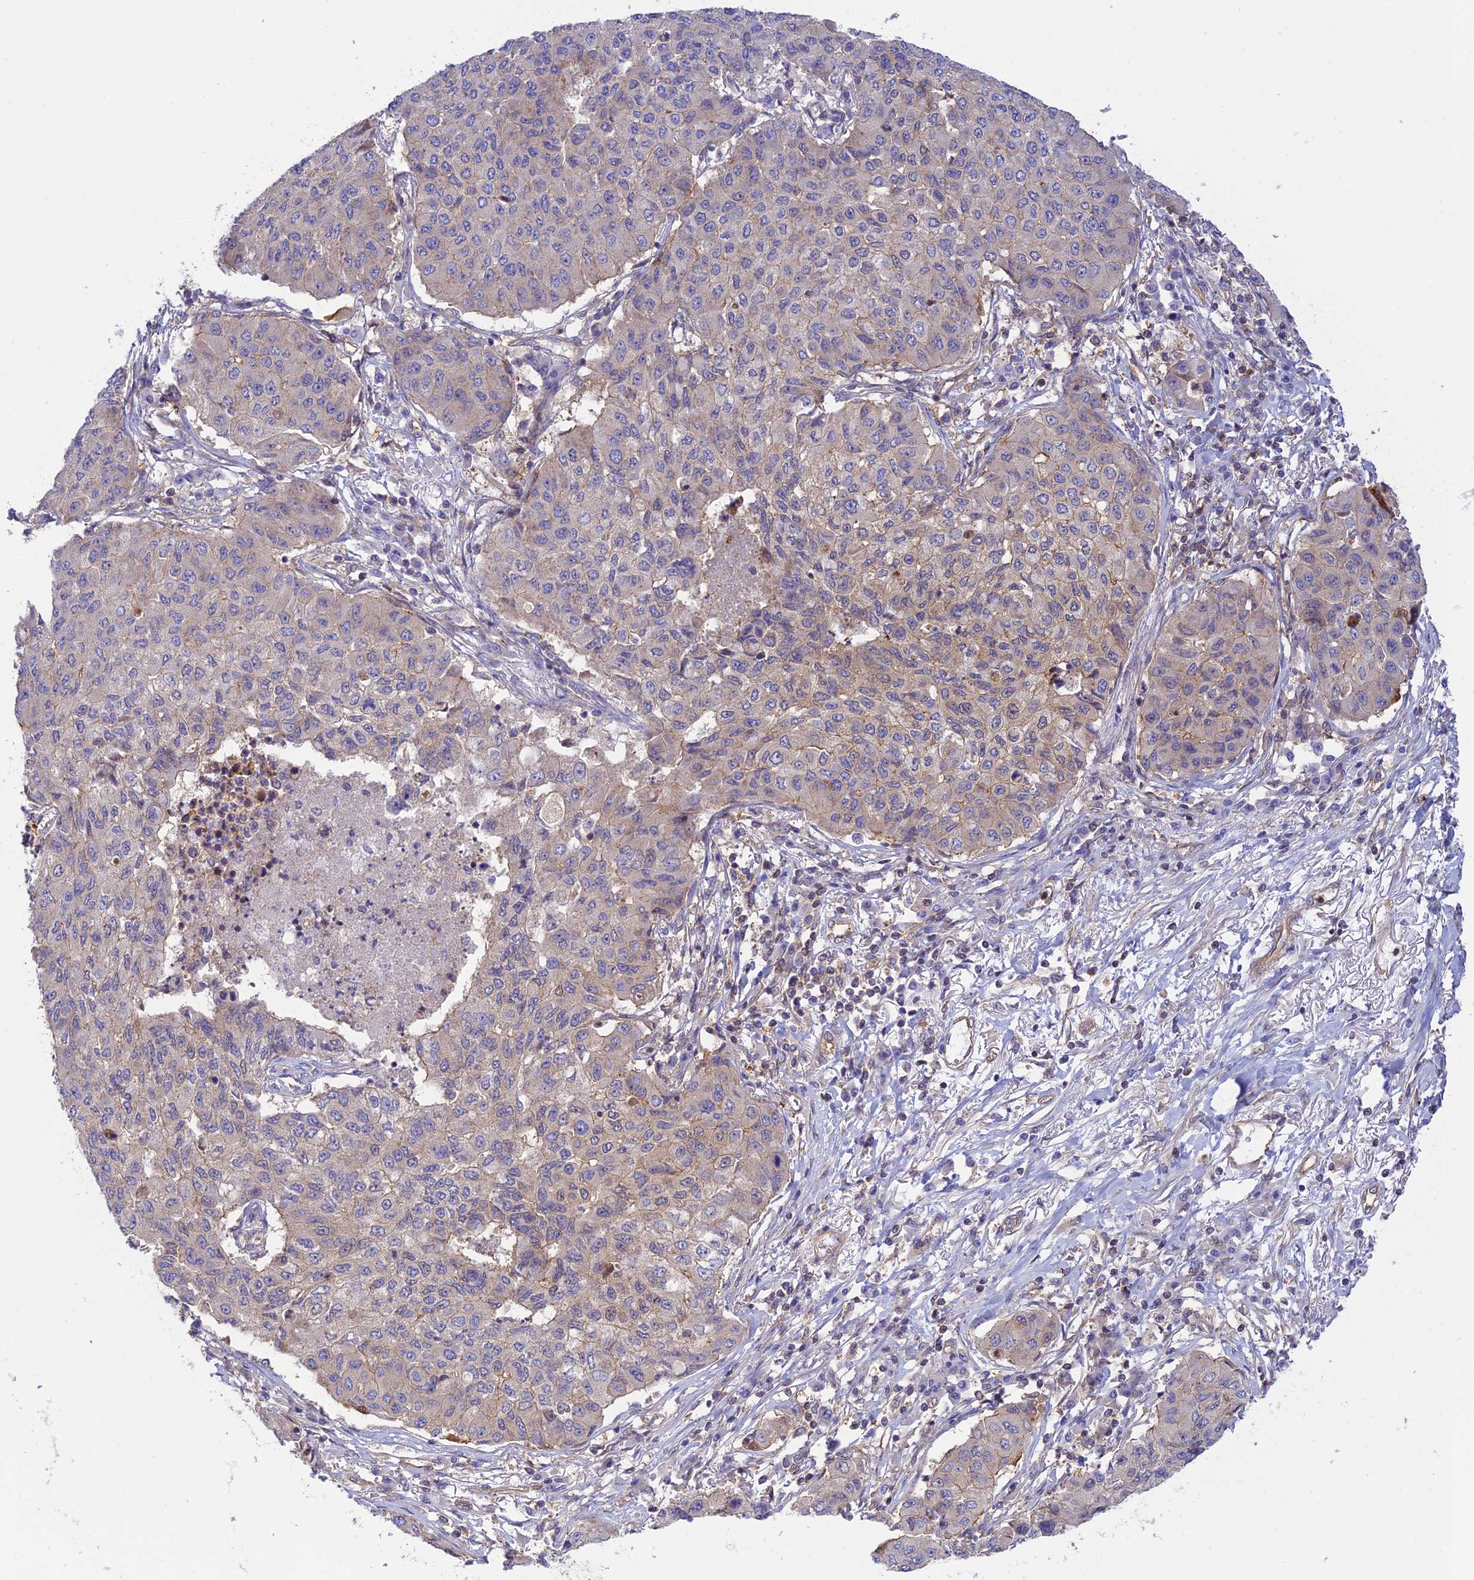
{"staining": {"intensity": "weak", "quantity": "<25%", "location": "cytoplasmic/membranous"}, "tissue": "lung cancer", "cell_type": "Tumor cells", "image_type": "cancer", "snomed": [{"axis": "morphology", "description": "Squamous cell carcinoma, NOS"}, {"axis": "topography", "description": "Lung"}], "caption": "Immunohistochemistry (IHC) micrograph of neoplastic tissue: lung cancer stained with DAB (3,3'-diaminobenzidine) reveals no significant protein expression in tumor cells.", "gene": "PPP1R12C", "patient": {"sex": "male", "age": 74}}